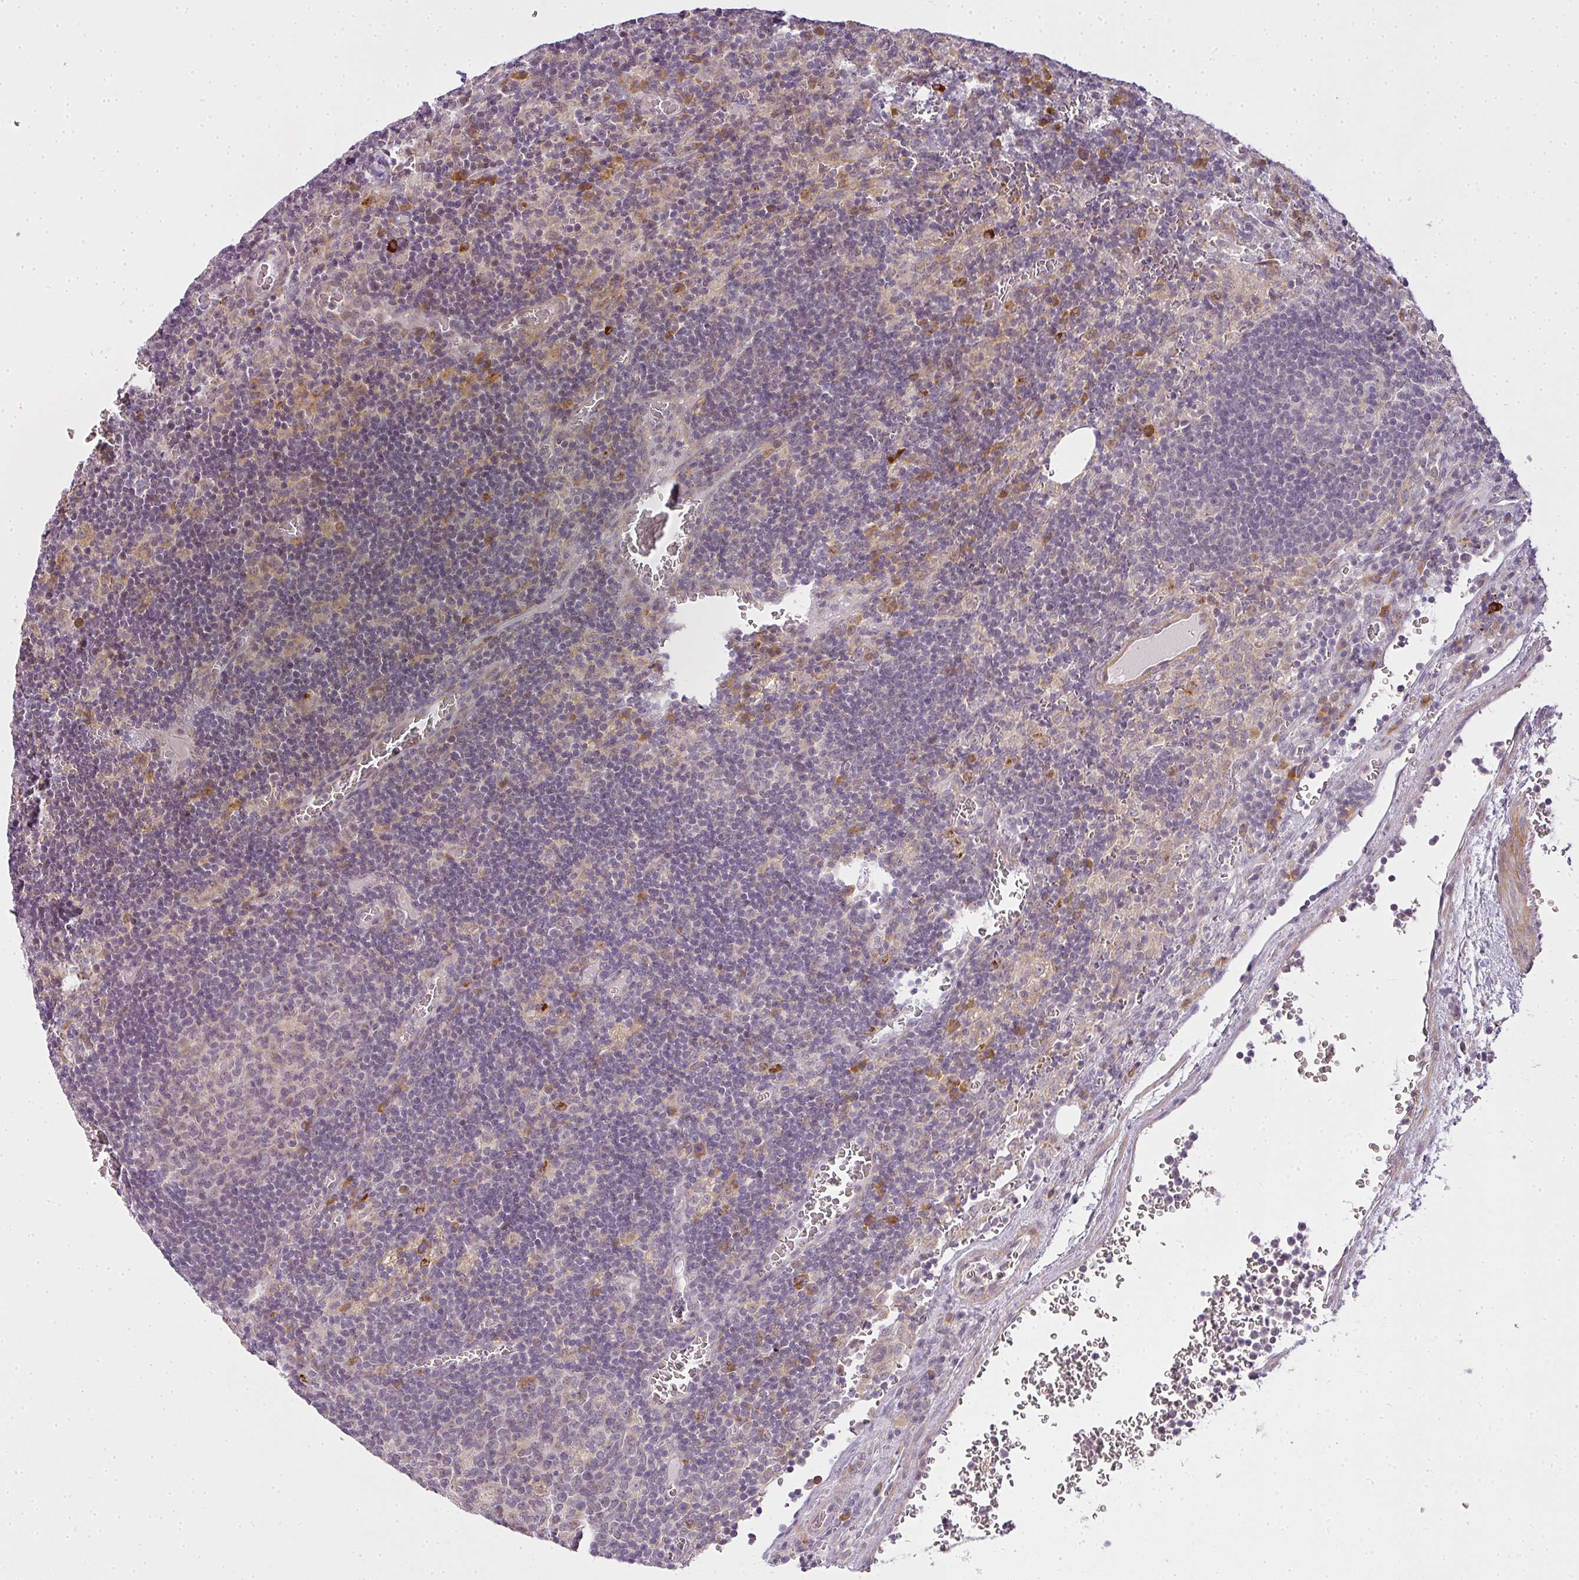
{"staining": {"intensity": "weak", "quantity": "25%-75%", "location": "cytoplasmic/membranous"}, "tissue": "lymph node", "cell_type": "Germinal center cells", "image_type": "normal", "snomed": [{"axis": "morphology", "description": "Normal tissue, NOS"}, {"axis": "topography", "description": "Lymph node"}], "caption": "An immunohistochemistry image of benign tissue is shown. Protein staining in brown highlights weak cytoplasmic/membranous positivity in lymph node within germinal center cells. (Brightfield microscopy of DAB IHC at high magnification).", "gene": "MED19", "patient": {"sex": "male", "age": 50}}